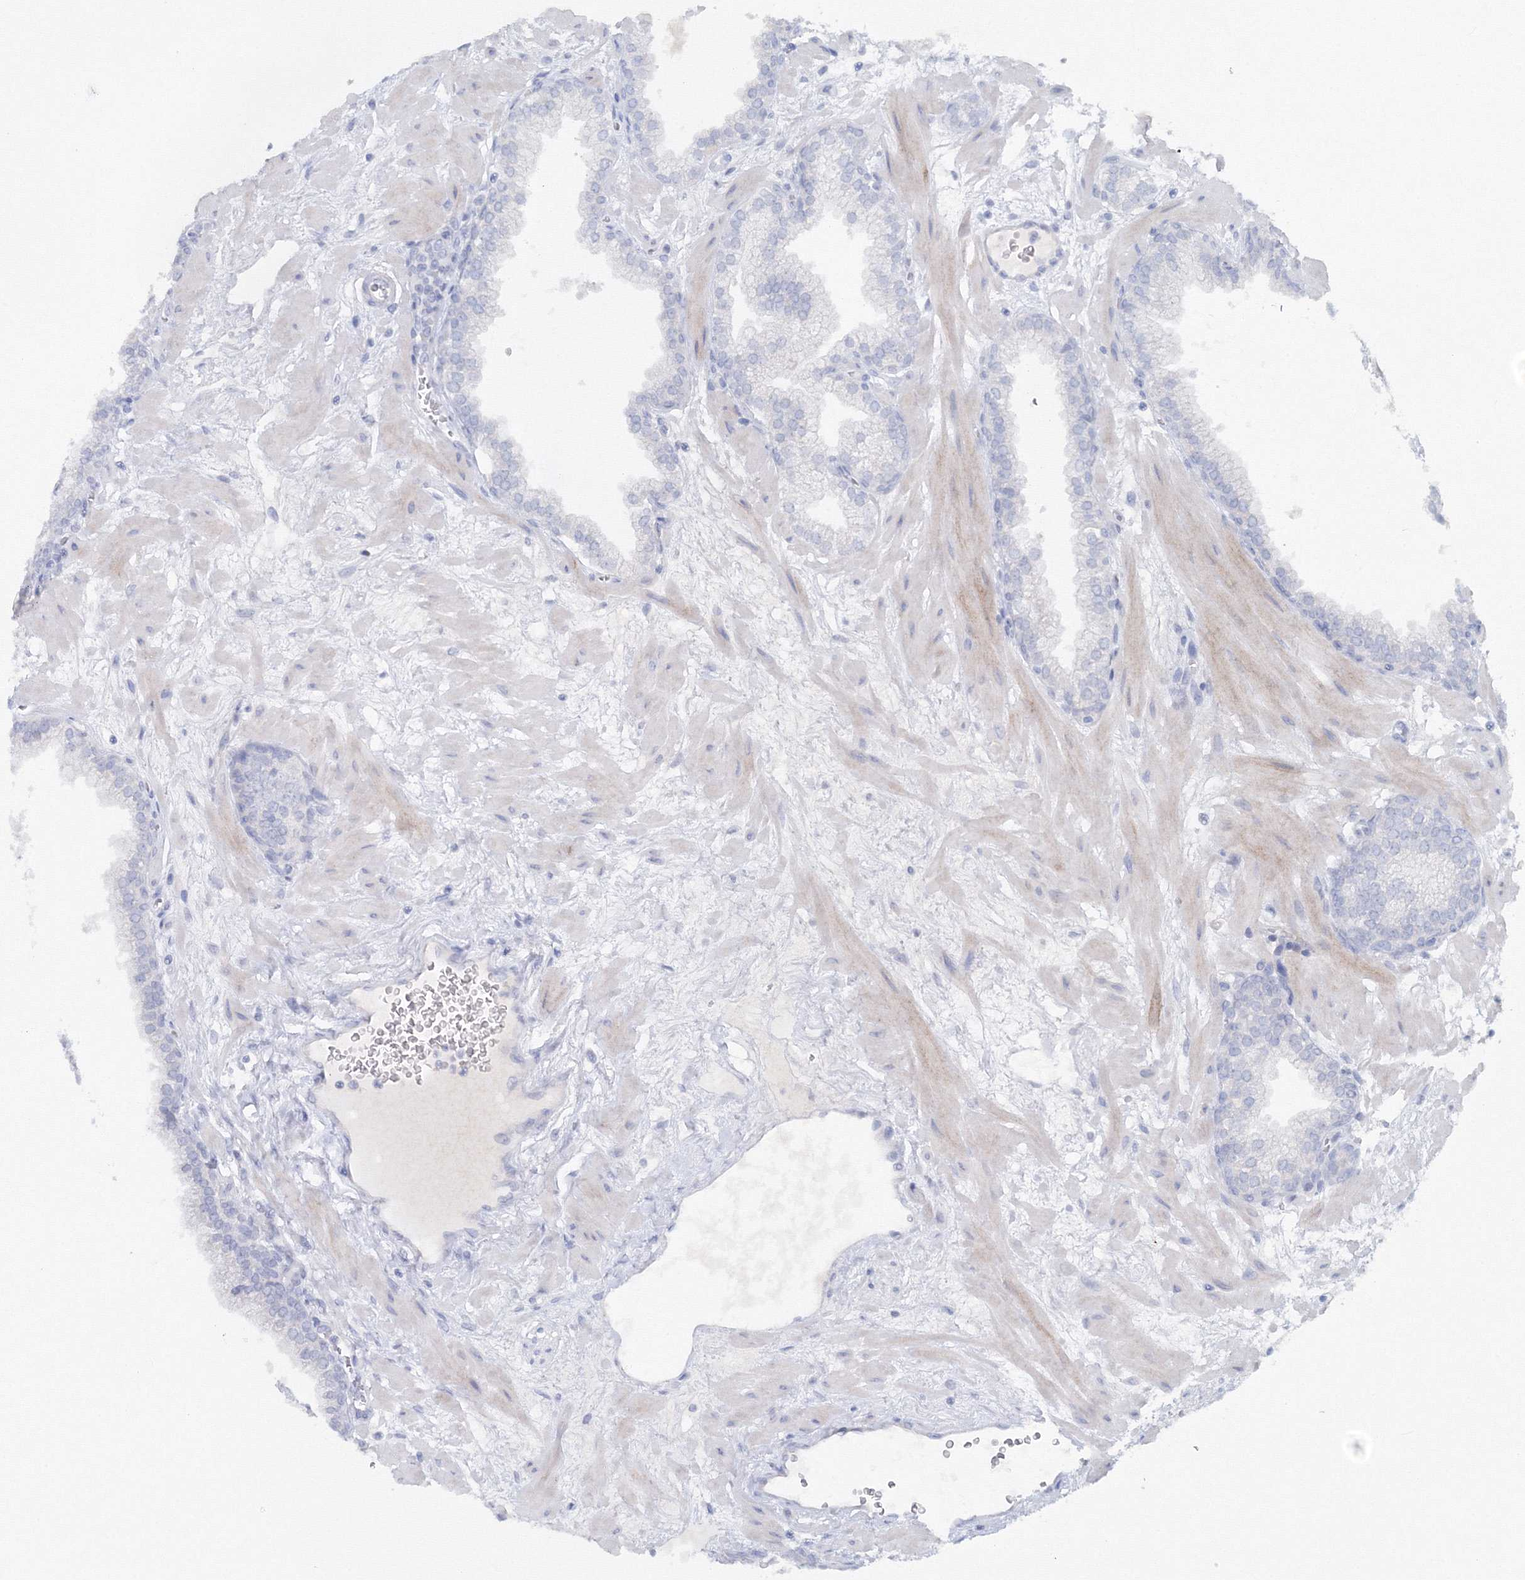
{"staining": {"intensity": "negative", "quantity": "none", "location": "none"}, "tissue": "prostate", "cell_type": "Glandular cells", "image_type": "normal", "snomed": [{"axis": "morphology", "description": "Normal tissue, NOS"}, {"axis": "morphology", "description": "Urothelial carcinoma, Low grade"}, {"axis": "topography", "description": "Urinary bladder"}, {"axis": "topography", "description": "Prostate"}], "caption": "Protein analysis of normal prostate displays no significant positivity in glandular cells.", "gene": "GCKR", "patient": {"sex": "male", "age": 60}}